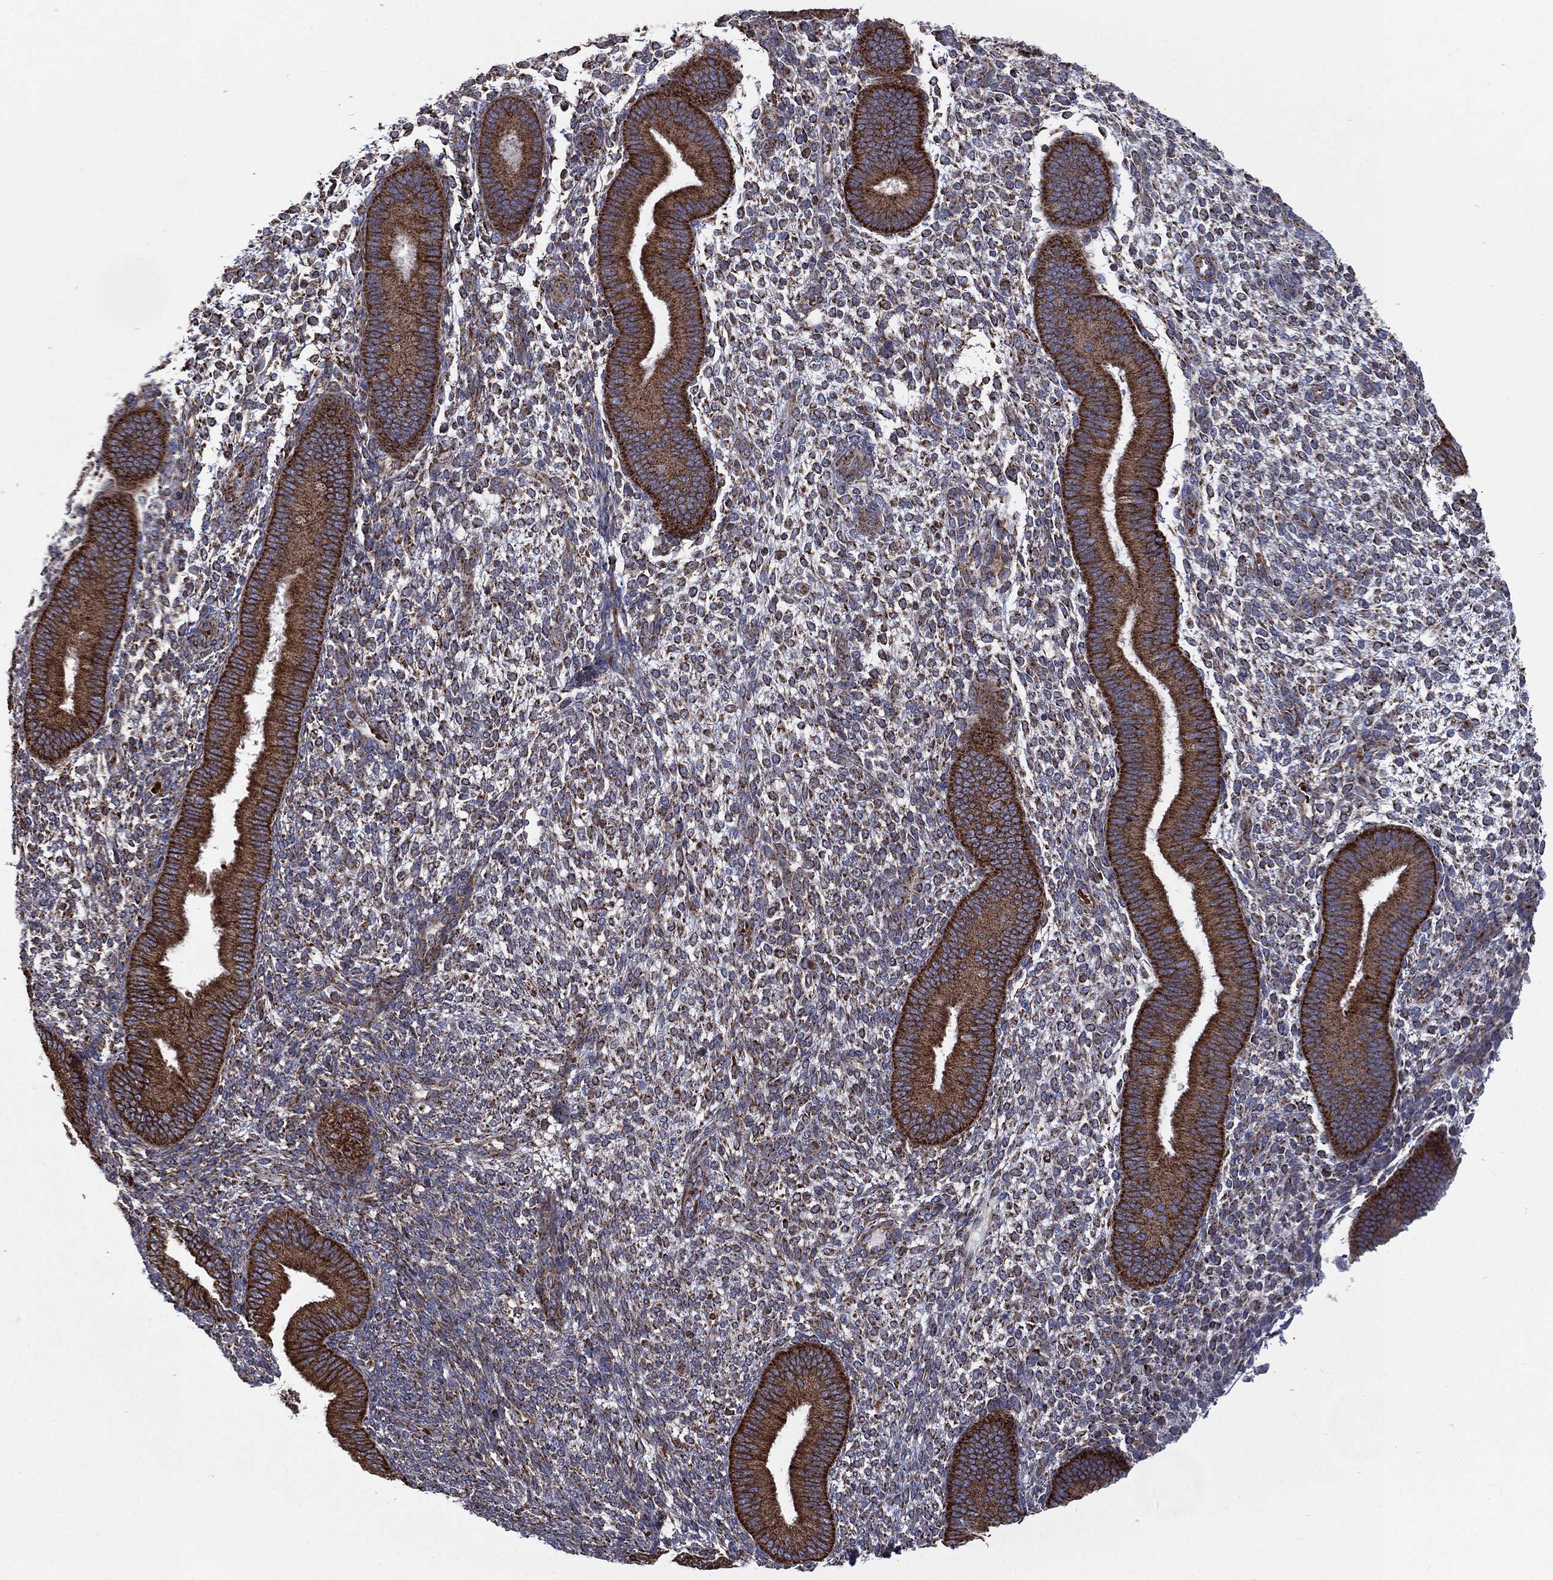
{"staining": {"intensity": "moderate", "quantity": "<25%", "location": "cytoplasmic/membranous"}, "tissue": "endometrium", "cell_type": "Cells in endometrial stroma", "image_type": "normal", "snomed": [{"axis": "morphology", "description": "Normal tissue, NOS"}, {"axis": "topography", "description": "Endometrium"}], "caption": "A high-resolution image shows immunohistochemistry staining of normal endometrium, which shows moderate cytoplasmic/membranous staining in approximately <25% of cells in endometrial stroma.", "gene": "MT", "patient": {"sex": "female", "age": 39}}